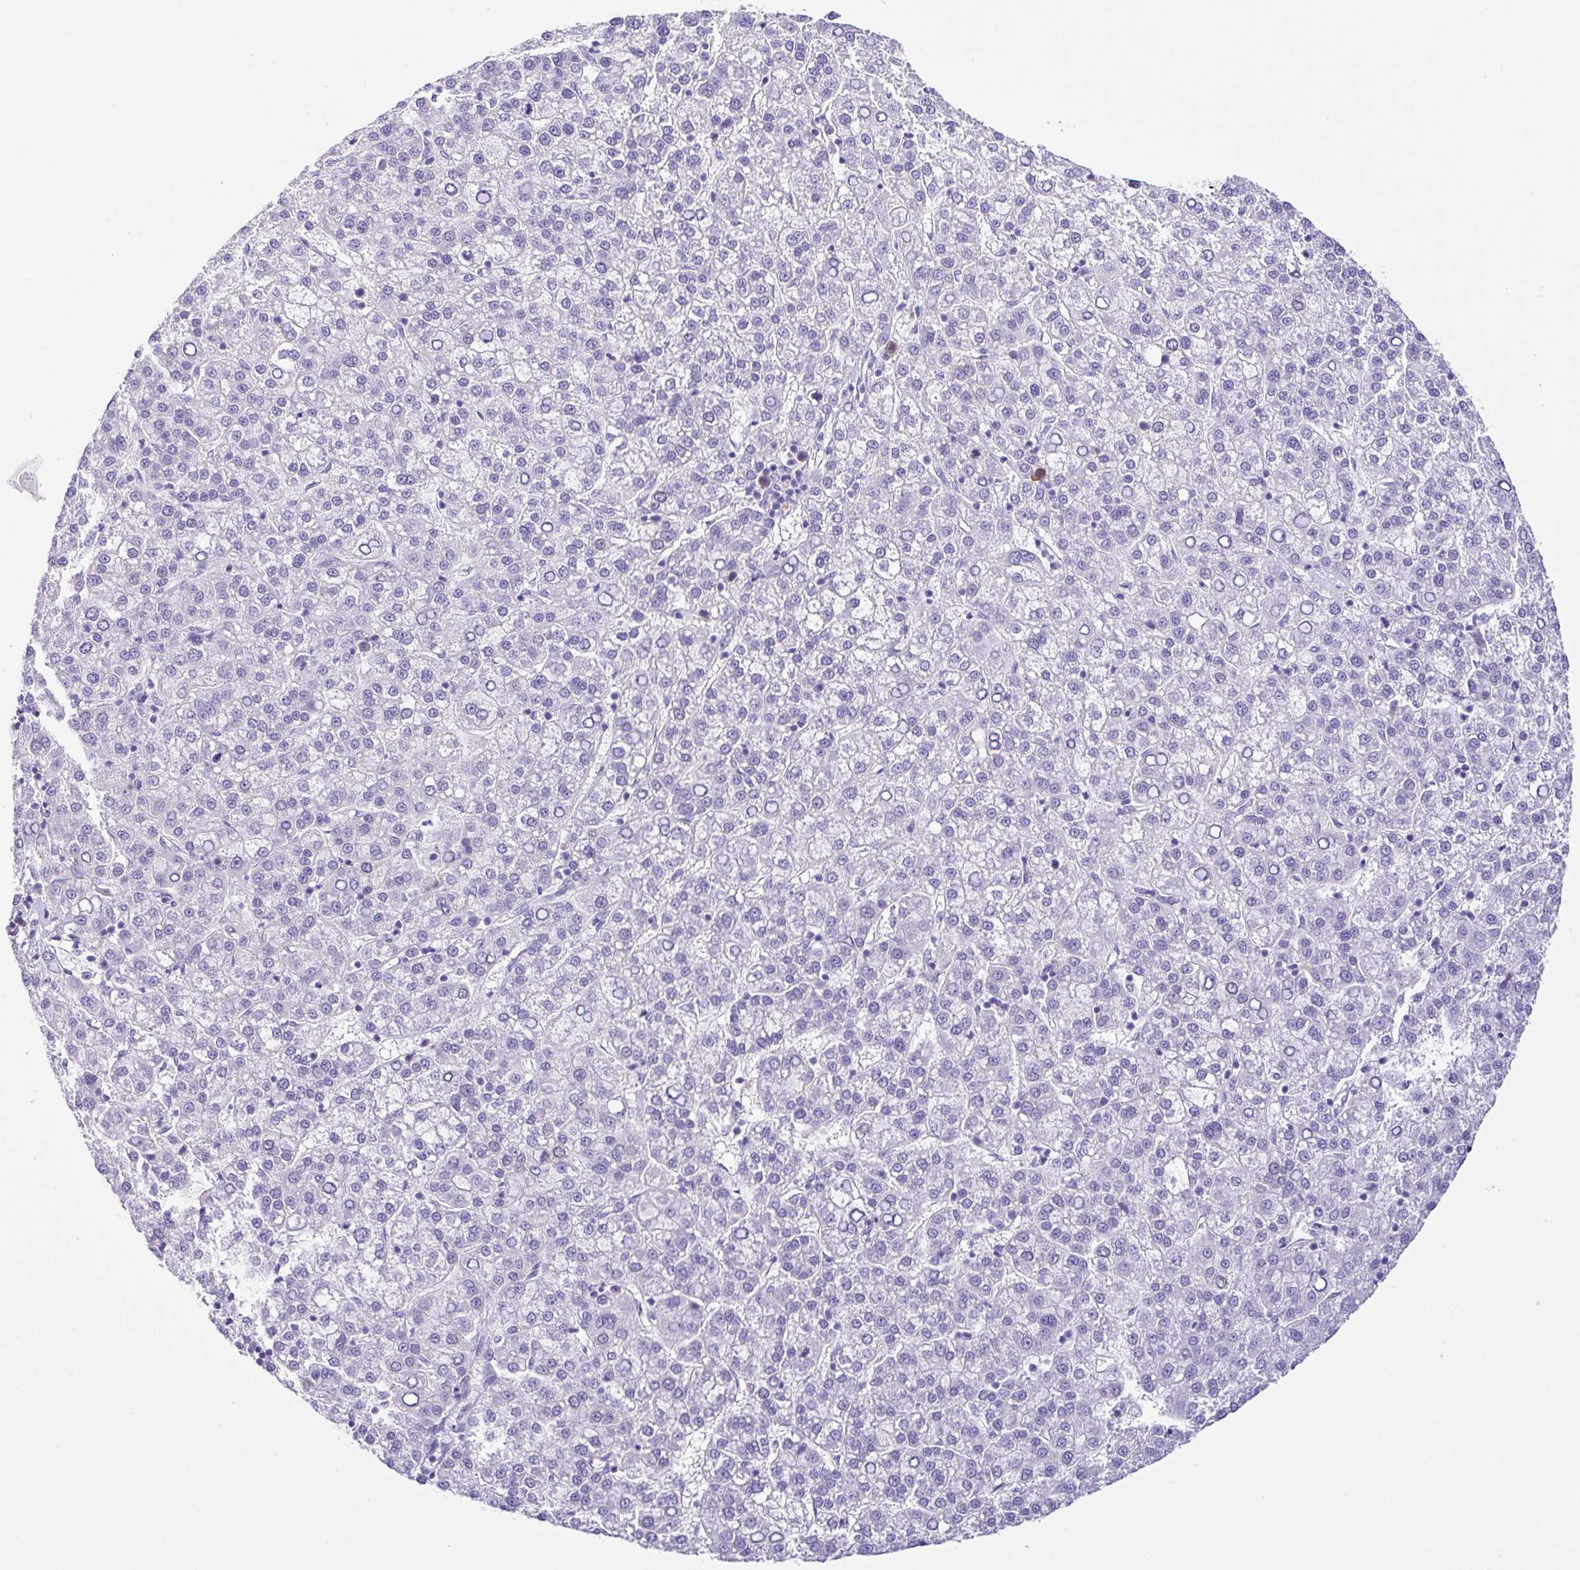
{"staining": {"intensity": "negative", "quantity": "none", "location": "none"}, "tissue": "liver cancer", "cell_type": "Tumor cells", "image_type": "cancer", "snomed": [{"axis": "morphology", "description": "Carcinoma, Hepatocellular, NOS"}, {"axis": "topography", "description": "Liver"}], "caption": "This micrograph is of liver cancer stained with immunohistochemistry (IHC) to label a protein in brown with the nuclei are counter-stained blue. There is no staining in tumor cells.", "gene": "RRM2", "patient": {"sex": "female", "age": 58}}